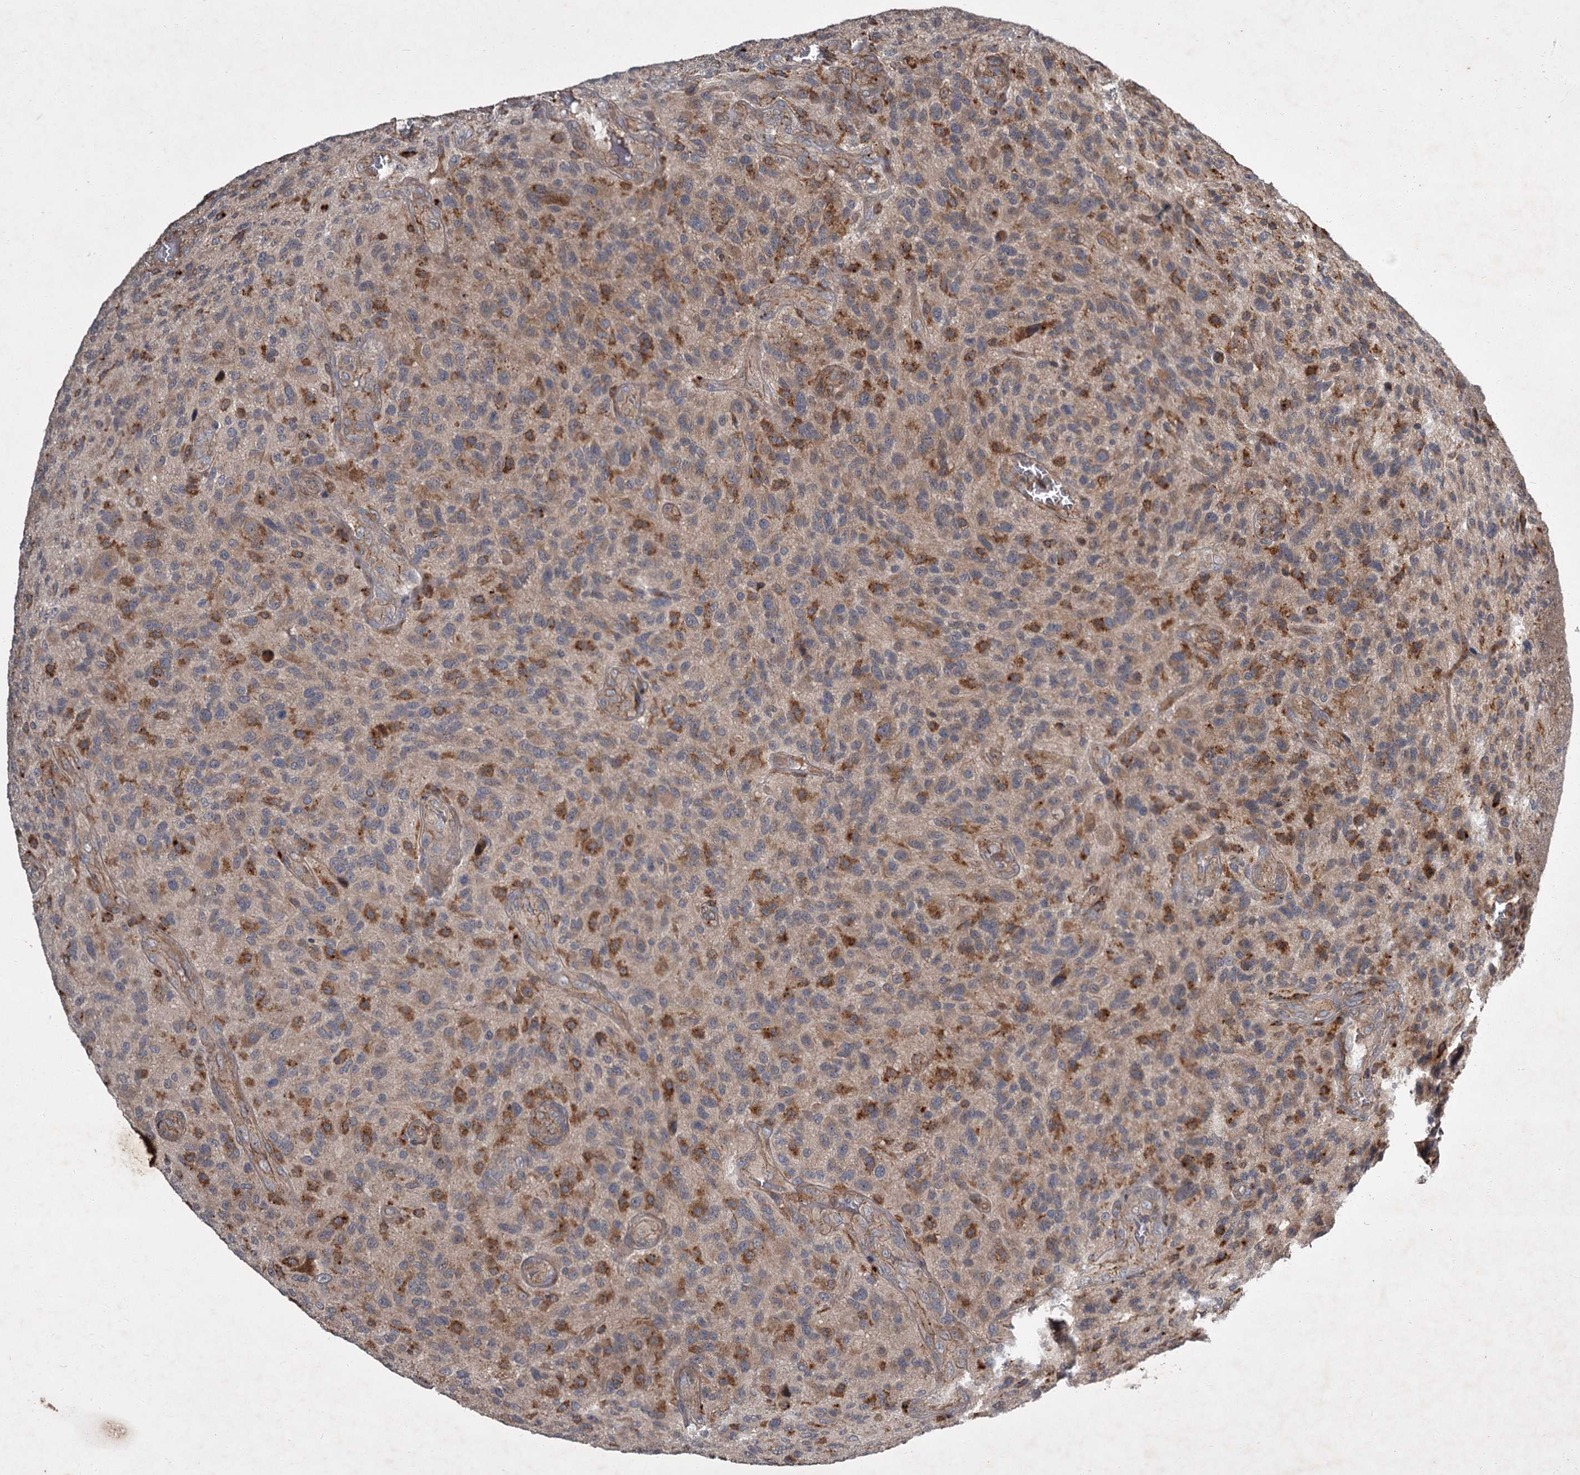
{"staining": {"intensity": "moderate", "quantity": "25%-75%", "location": "cytoplasmic/membranous"}, "tissue": "glioma", "cell_type": "Tumor cells", "image_type": "cancer", "snomed": [{"axis": "morphology", "description": "Glioma, malignant, High grade"}, {"axis": "topography", "description": "Brain"}], "caption": "DAB immunohistochemical staining of human glioma shows moderate cytoplasmic/membranous protein expression in approximately 25%-75% of tumor cells. Immunohistochemistry (ihc) stains the protein of interest in brown and the nuclei are stained blue.", "gene": "UNC93B1", "patient": {"sex": "male", "age": 47}}